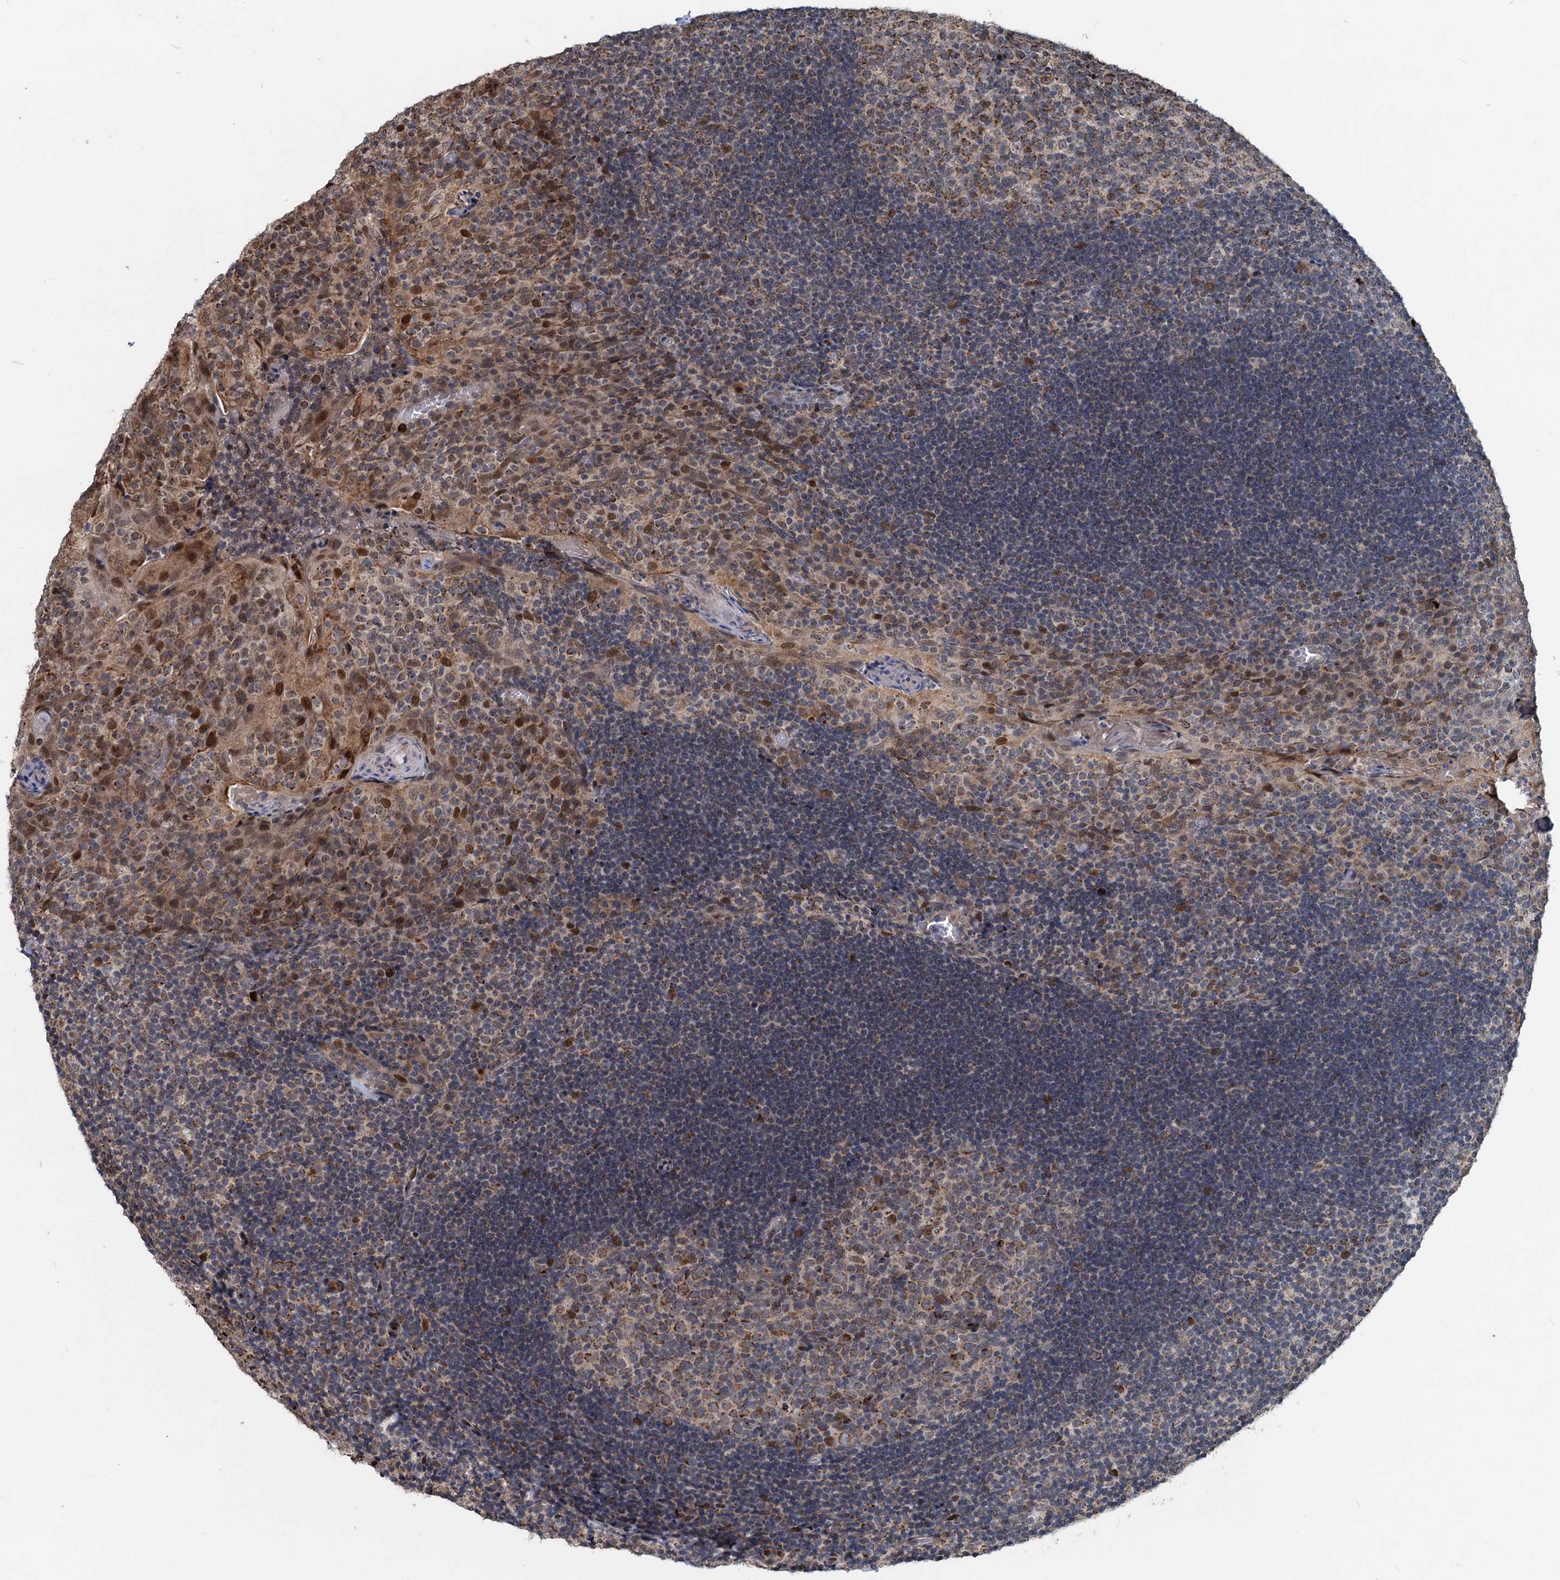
{"staining": {"intensity": "moderate", "quantity": "25%-75%", "location": "cytoplasmic/membranous"}, "tissue": "tonsil", "cell_type": "Germinal center cells", "image_type": "normal", "snomed": [{"axis": "morphology", "description": "Normal tissue, NOS"}, {"axis": "topography", "description": "Tonsil"}], "caption": "Moderate cytoplasmic/membranous protein staining is appreciated in about 25%-75% of germinal center cells in tonsil. (IHC, brightfield microscopy, high magnification).", "gene": "RITA1", "patient": {"sex": "male", "age": 17}}